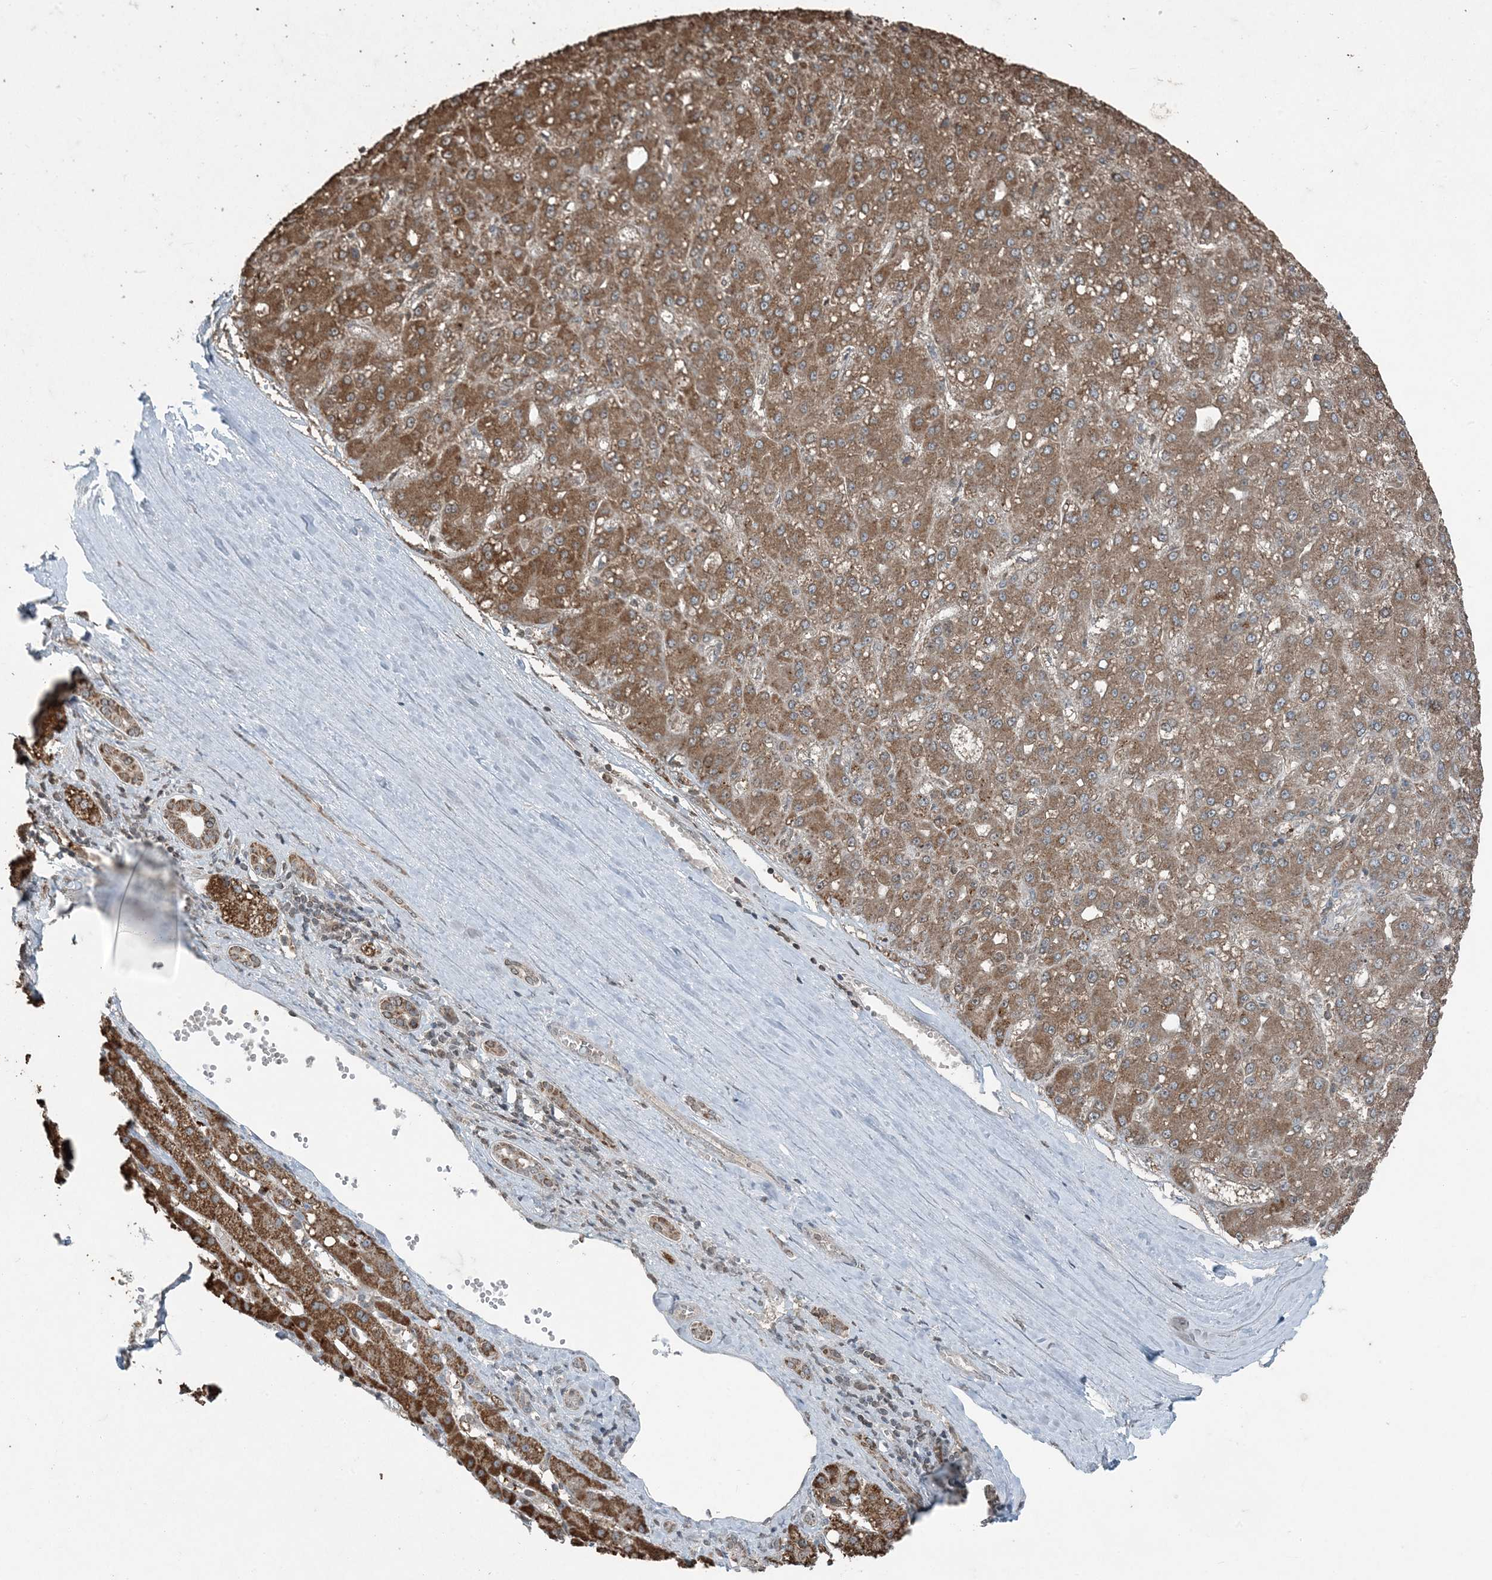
{"staining": {"intensity": "moderate", "quantity": ">75%", "location": "cytoplasmic/membranous"}, "tissue": "liver cancer", "cell_type": "Tumor cells", "image_type": "cancer", "snomed": [{"axis": "morphology", "description": "Carcinoma, Hepatocellular, NOS"}, {"axis": "topography", "description": "Liver"}], "caption": "The image displays immunohistochemical staining of hepatocellular carcinoma (liver). There is moderate cytoplasmic/membranous expression is appreciated in approximately >75% of tumor cells. (DAB = brown stain, brightfield microscopy at high magnification).", "gene": "GNL1", "patient": {"sex": "male", "age": 67}}